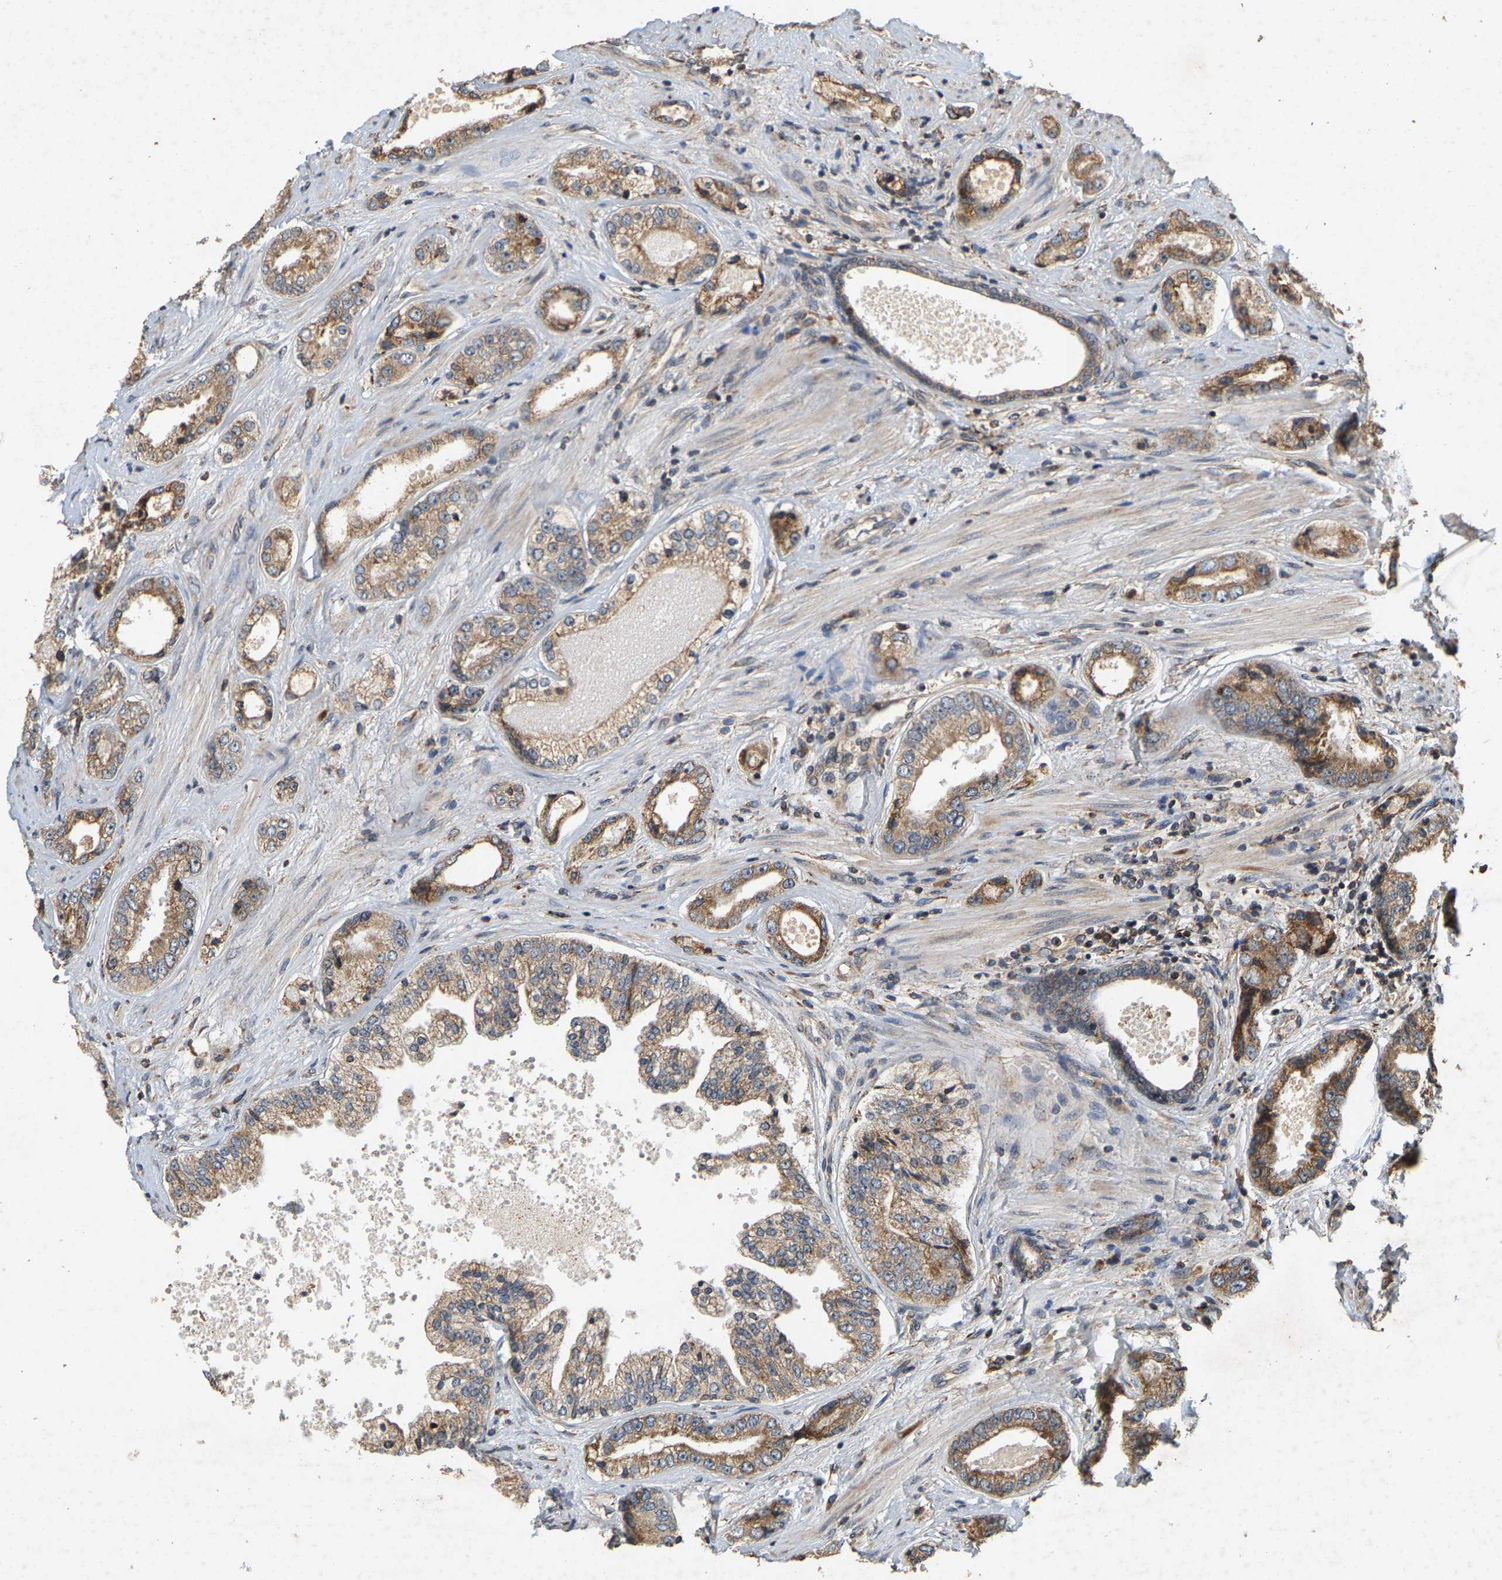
{"staining": {"intensity": "moderate", "quantity": ">75%", "location": "cytoplasmic/membranous"}, "tissue": "prostate cancer", "cell_type": "Tumor cells", "image_type": "cancer", "snomed": [{"axis": "morphology", "description": "Adenocarcinoma, High grade"}, {"axis": "topography", "description": "Prostate"}], "caption": "There is medium levels of moderate cytoplasmic/membranous staining in tumor cells of prostate high-grade adenocarcinoma, as demonstrated by immunohistochemical staining (brown color).", "gene": "CIDEC", "patient": {"sex": "male", "age": 61}}